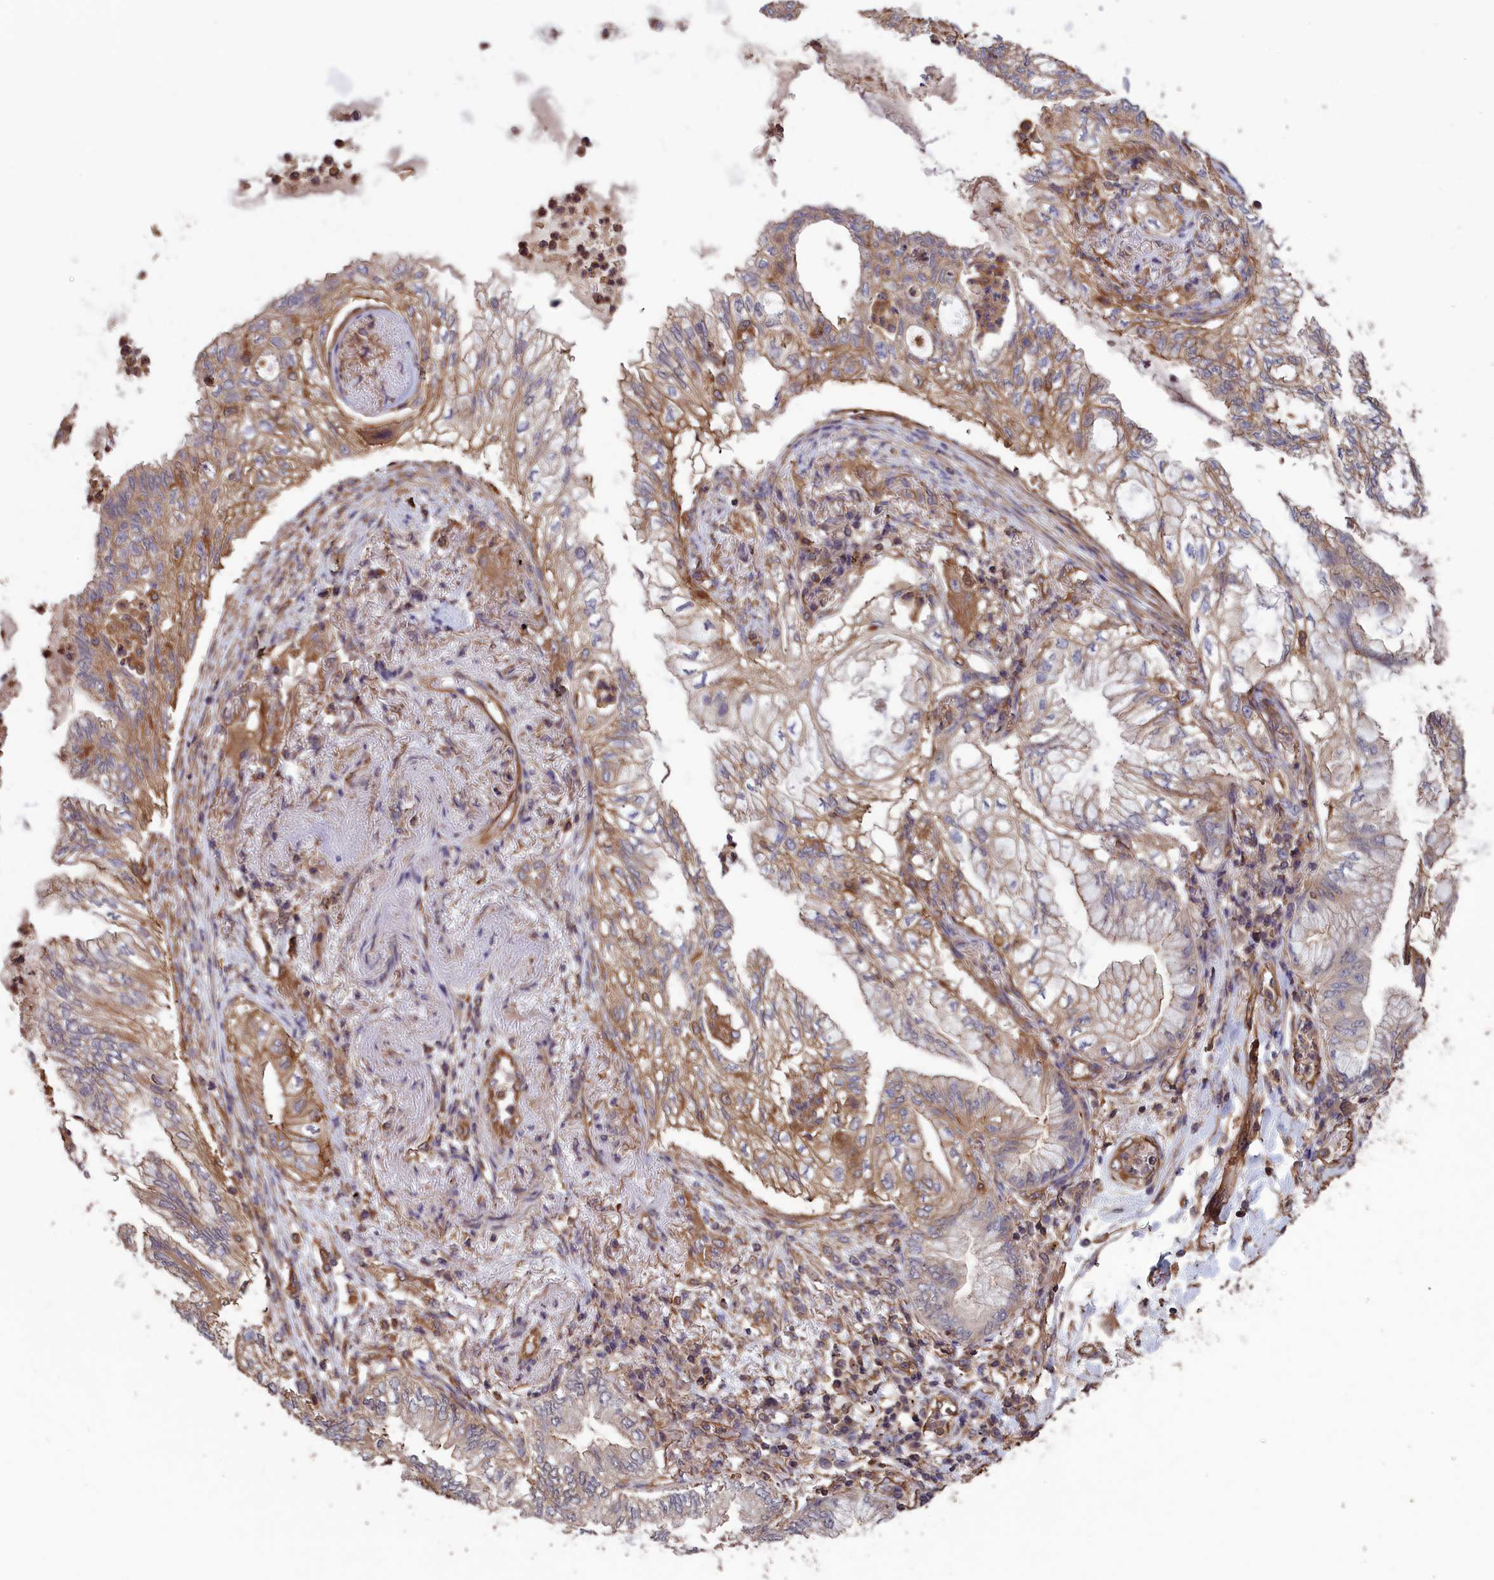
{"staining": {"intensity": "moderate", "quantity": "25%-75%", "location": "cytoplasmic/membranous"}, "tissue": "lung cancer", "cell_type": "Tumor cells", "image_type": "cancer", "snomed": [{"axis": "morphology", "description": "Adenocarcinoma, NOS"}, {"axis": "topography", "description": "Lung"}], "caption": "DAB (3,3'-diaminobenzidine) immunohistochemical staining of lung cancer reveals moderate cytoplasmic/membranous protein expression in approximately 25%-75% of tumor cells.", "gene": "DAPK3", "patient": {"sex": "female", "age": 70}}